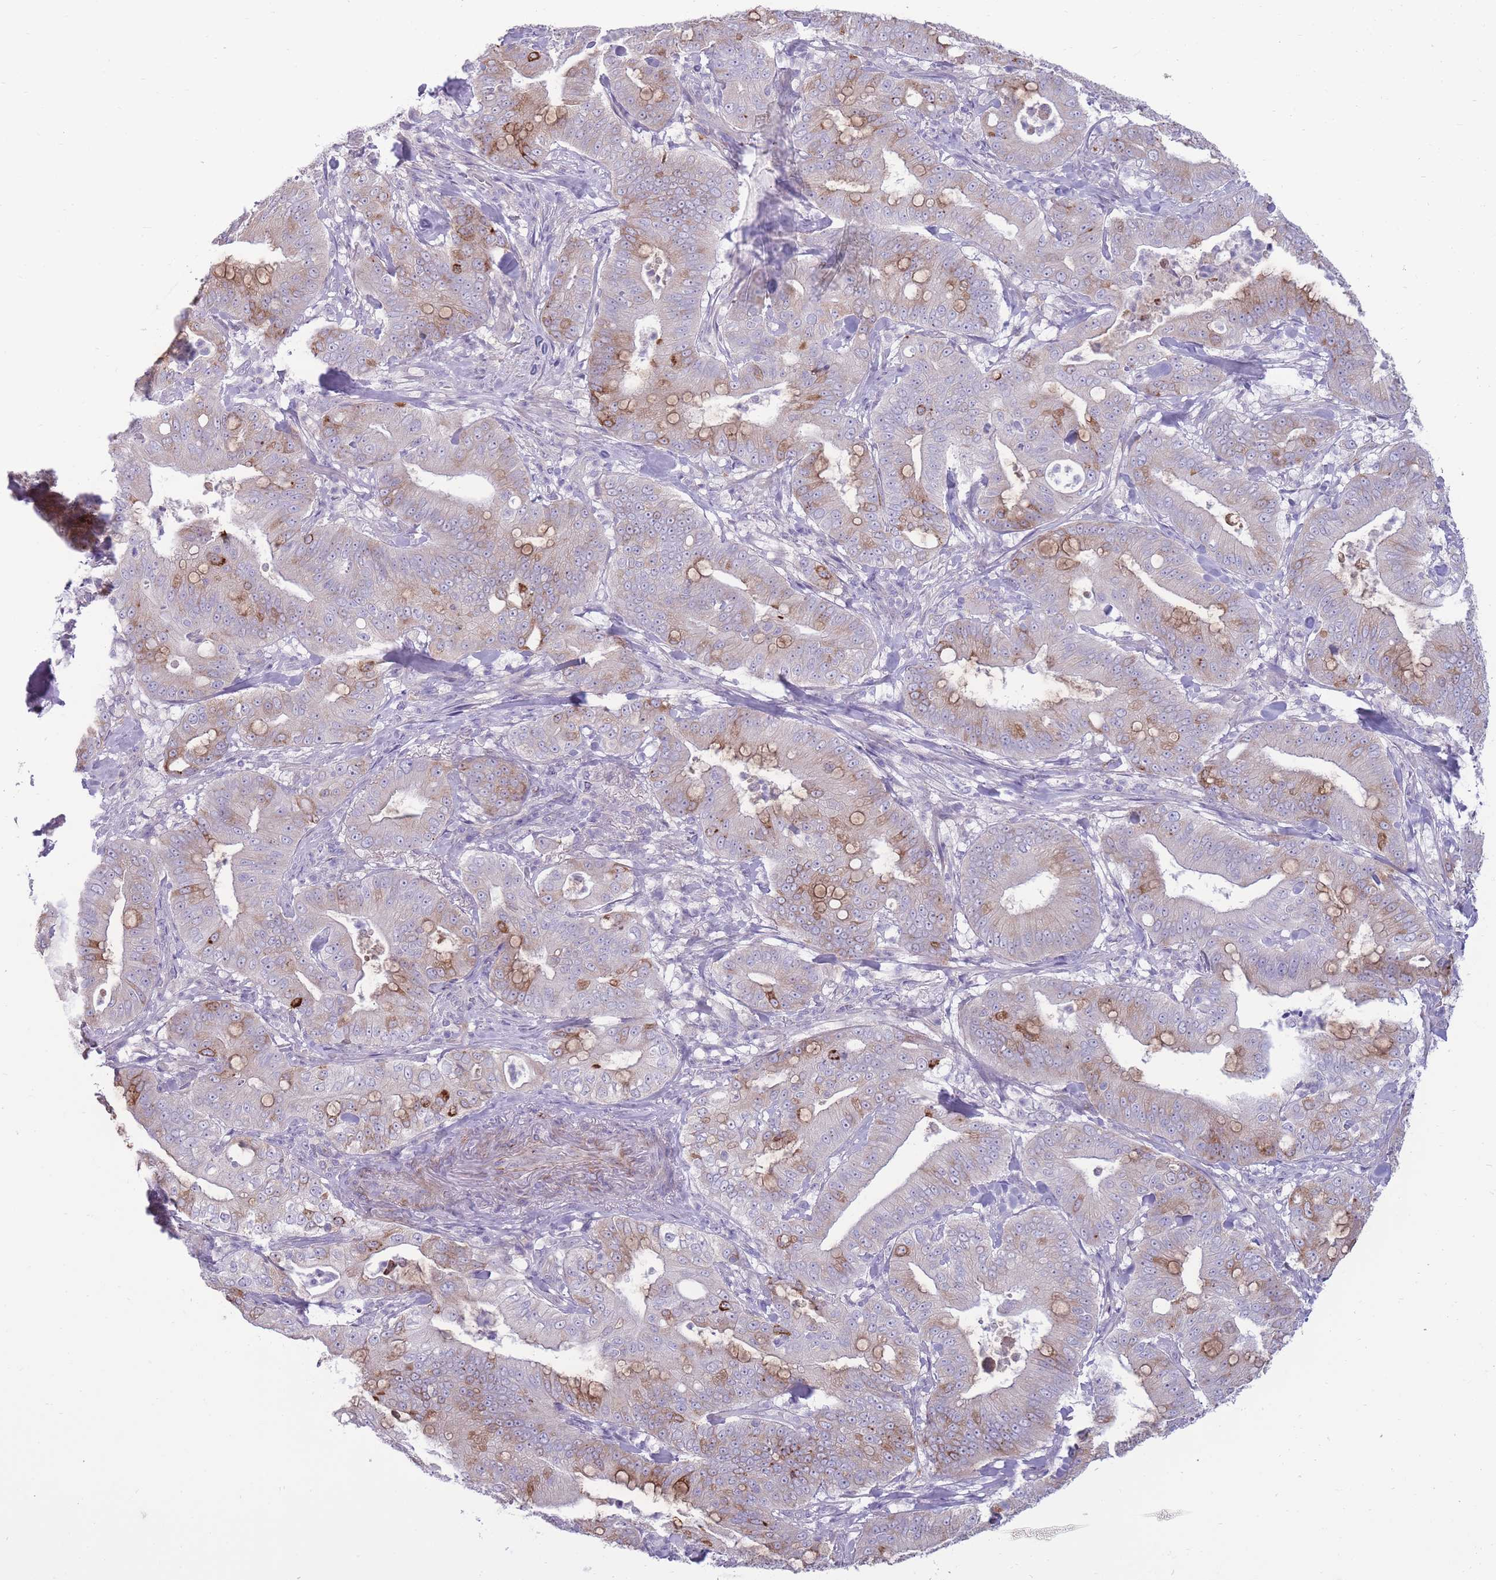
{"staining": {"intensity": "moderate", "quantity": "25%-75%", "location": "cytoplasmic/membranous"}, "tissue": "pancreatic cancer", "cell_type": "Tumor cells", "image_type": "cancer", "snomed": [{"axis": "morphology", "description": "Adenocarcinoma, NOS"}, {"axis": "topography", "description": "Pancreas"}], "caption": "DAB immunohistochemical staining of adenocarcinoma (pancreatic) reveals moderate cytoplasmic/membranous protein expression in approximately 25%-75% of tumor cells.", "gene": "RGS11", "patient": {"sex": "male", "age": 71}}